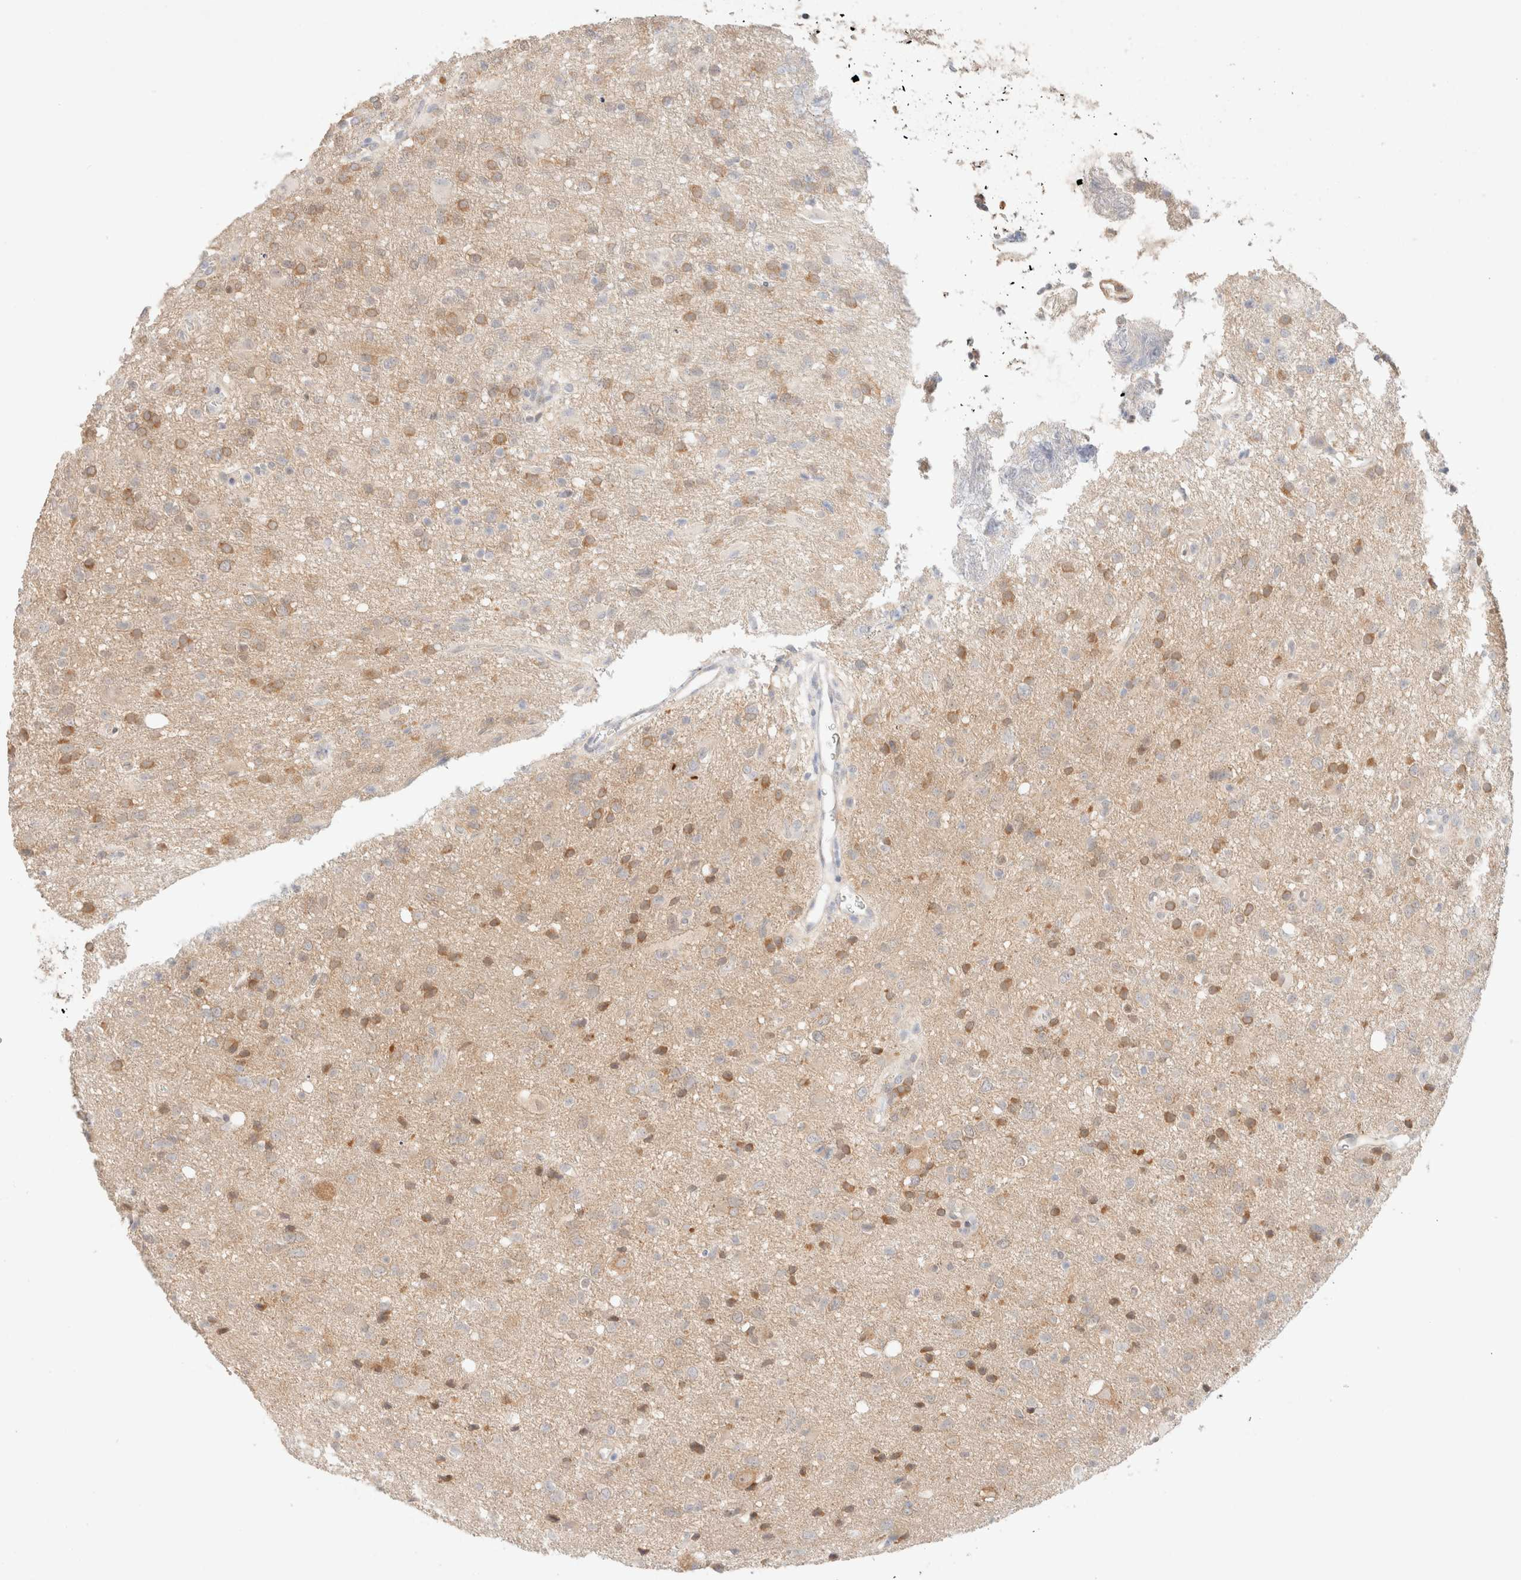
{"staining": {"intensity": "moderate", "quantity": "25%-75%", "location": "cytoplasmic/membranous"}, "tissue": "glioma", "cell_type": "Tumor cells", "image_type": "cancer", "snomed": [{"axis": "morphology", "description": "Glioma, malignant, High grade"}, {"axis": "topography", "description": "Brain"}], "caption": "Immunohistochemical staining of human malignant glioma (high-grade) displays medium levels of moderate cytoplasmic/membranous protein expression in about 25%-75% of tumor cells. The staining was performed using DAB, with brown indicating positive protein expression. Nuclei are stained blue with hematoxylin.", "gene": "CSNK1E", "patient": {"sex": "female", "age": 57}}